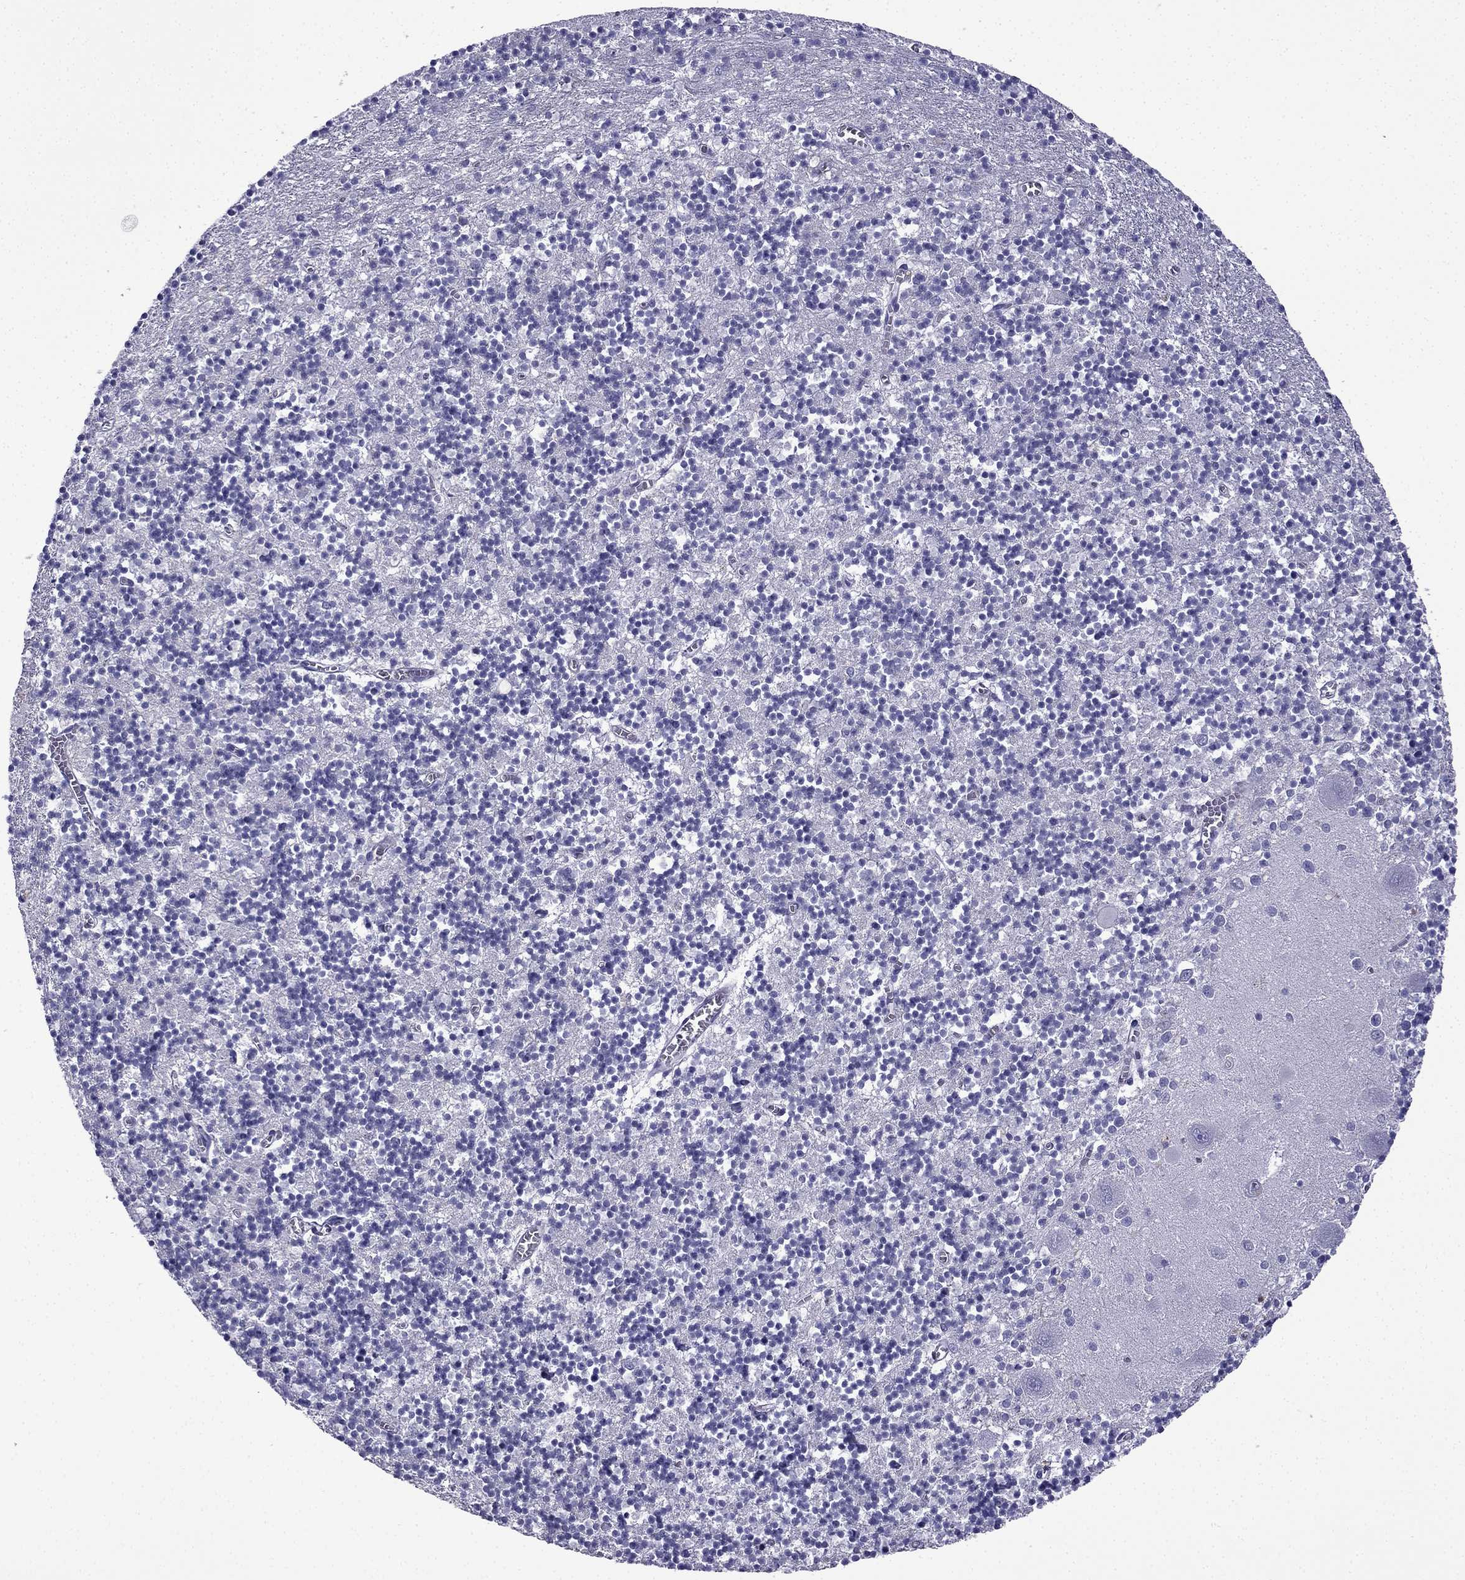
{"staining": {"intensity": "negative", "quantity": "none", "location": "none"}, "tissue": "cerebellum", "cell_type": "Cells in granular layer", "image_type": "normal", "snomed": [{"axis": "morphology", "description": "Normal tissue, NOS"}, {"axis": "topography", "description": "Cerebellum"}], "caption": "Immunohistochemistry of unremarkable human cerebellum shows no staining in cells in granular layer. (DAB immunohistochemistry (IHC), high magnification).", "gene": "TSSK4", "patient": {"sex": "female", "age": 64}}